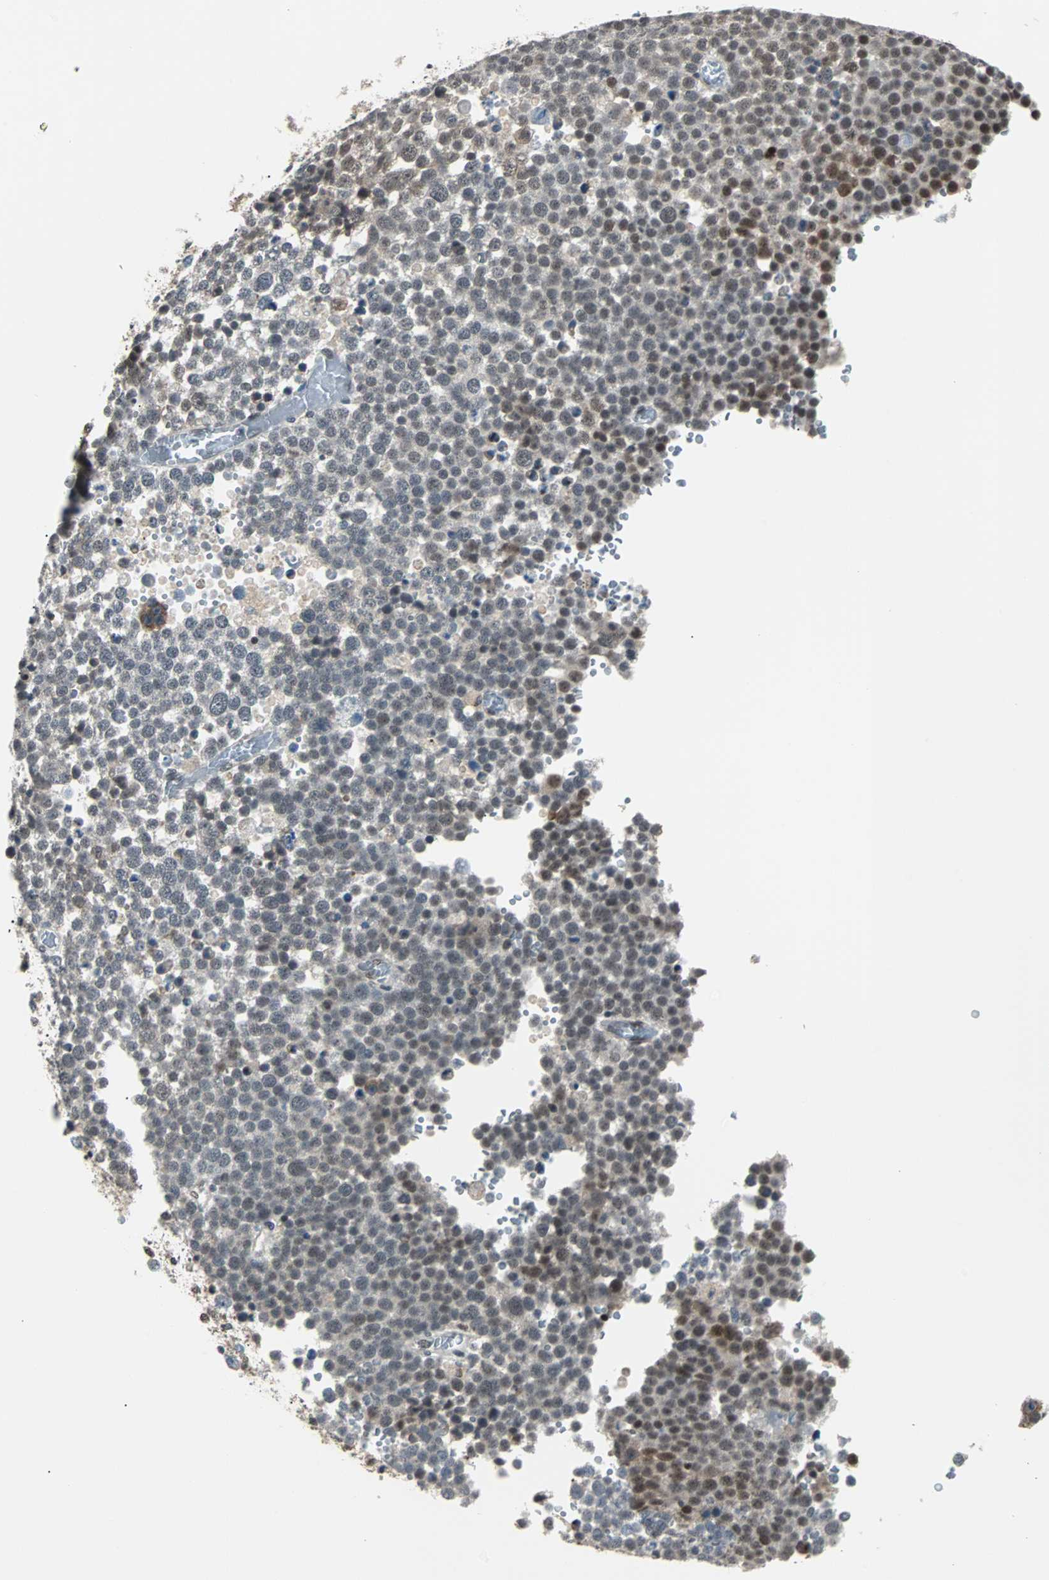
{"staining": {"intensity": "moderate", "quantity": "25%-75%", "location": "nuclear"}, "tissue": "testis cancer", "cell_type": "Tumor cells", "image_type": "cancer", "snomed": [{"axis": "morphology", "description": "Seminoma, NOS"}, {"axis": "topography", "description": "Testis"}], "caption": "This histopathology image exhibits testis cancer (seminoma) stained with IHC to label a protein in brown. The nuclear of tumor cells show moderate positivity for the protein. Nuclei are counter-stained blue.", "gene": "TERF2IP", "patient": {"sex": "male", "age": 71}}